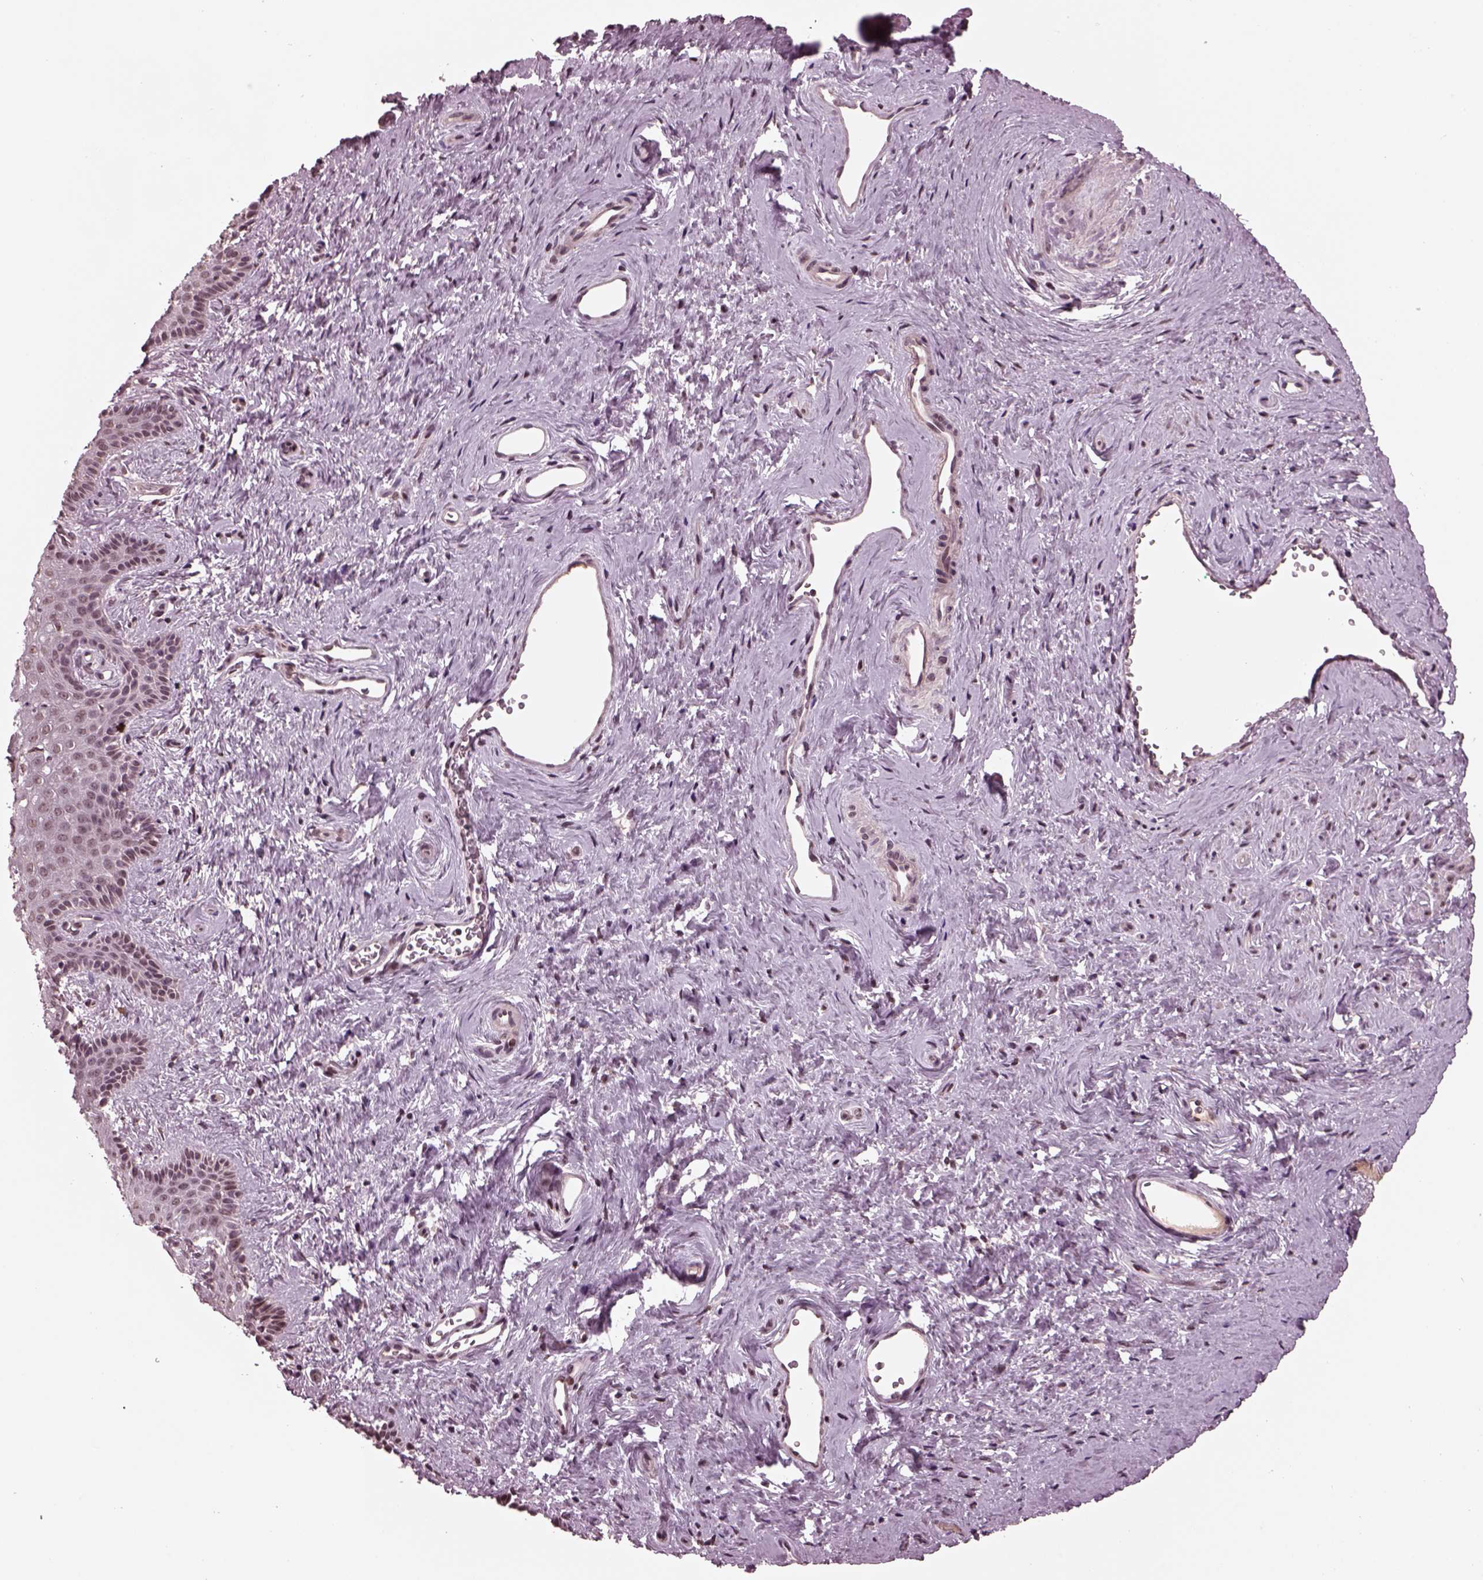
{"staining": {"intensity": "weak", "quantity": "25%-75%", "location": "nuclear"}, "tissue": "vagina", "cell_type": "Squamous epithelial cells", "image_type": "normal", "snomed": [{"axis": "morphology", "description": "Normal tissue, NOS"}, {"axis": "topography", "description": "Vagina"}], "caption": "DAB immunohistochemical staining of benign human vagina shows weak nuclear protein staining in about 25%-75% of squamous epithelial cells.", "gene": "NAP1L5", "patient": {"sex": "female", "age": 45}}